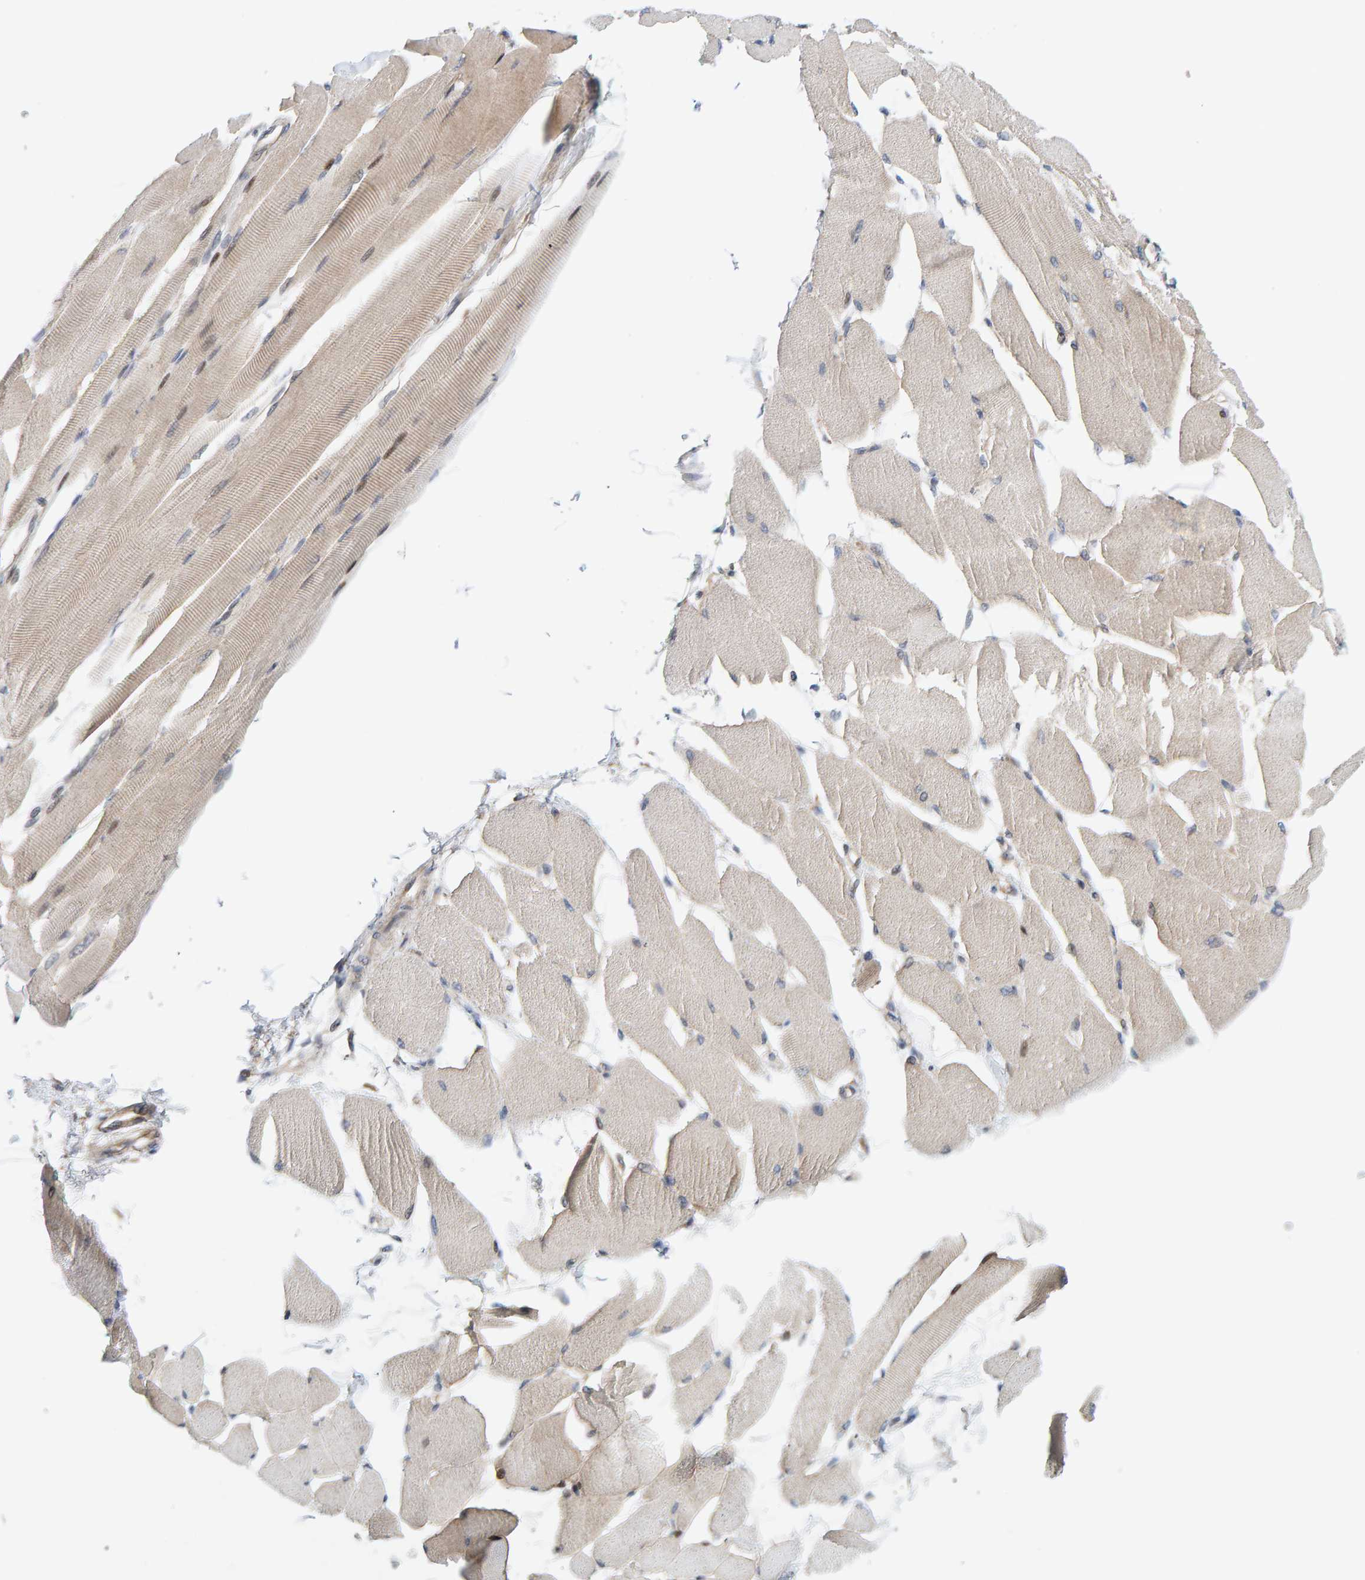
{"staining": {"intensity": "weak", "quantity": "25%-75%", "location": "cytoplasmic/membranous,nuclear"}, "tissue": "skeletal muscle", "cell_type": "Myocytes", "image_type": "normal", "snomed": [{"axis": "morphology", "description": "Normal tissue, NOS"}, {"axis": "topography", "description": "Skeletal muscle"}, {"axis": "topography", "description": "Peripheral nerve tissue"}], "caption": "Skeletal muscle stained for a protein displays weak cytoplasmic/membranous,nuclear positivity in myocytes. (Brightfield microscopy of DAB IHC at high magnification).", "gene": "LRSAM1", "patient": {"sex": "female", "age": 84}}